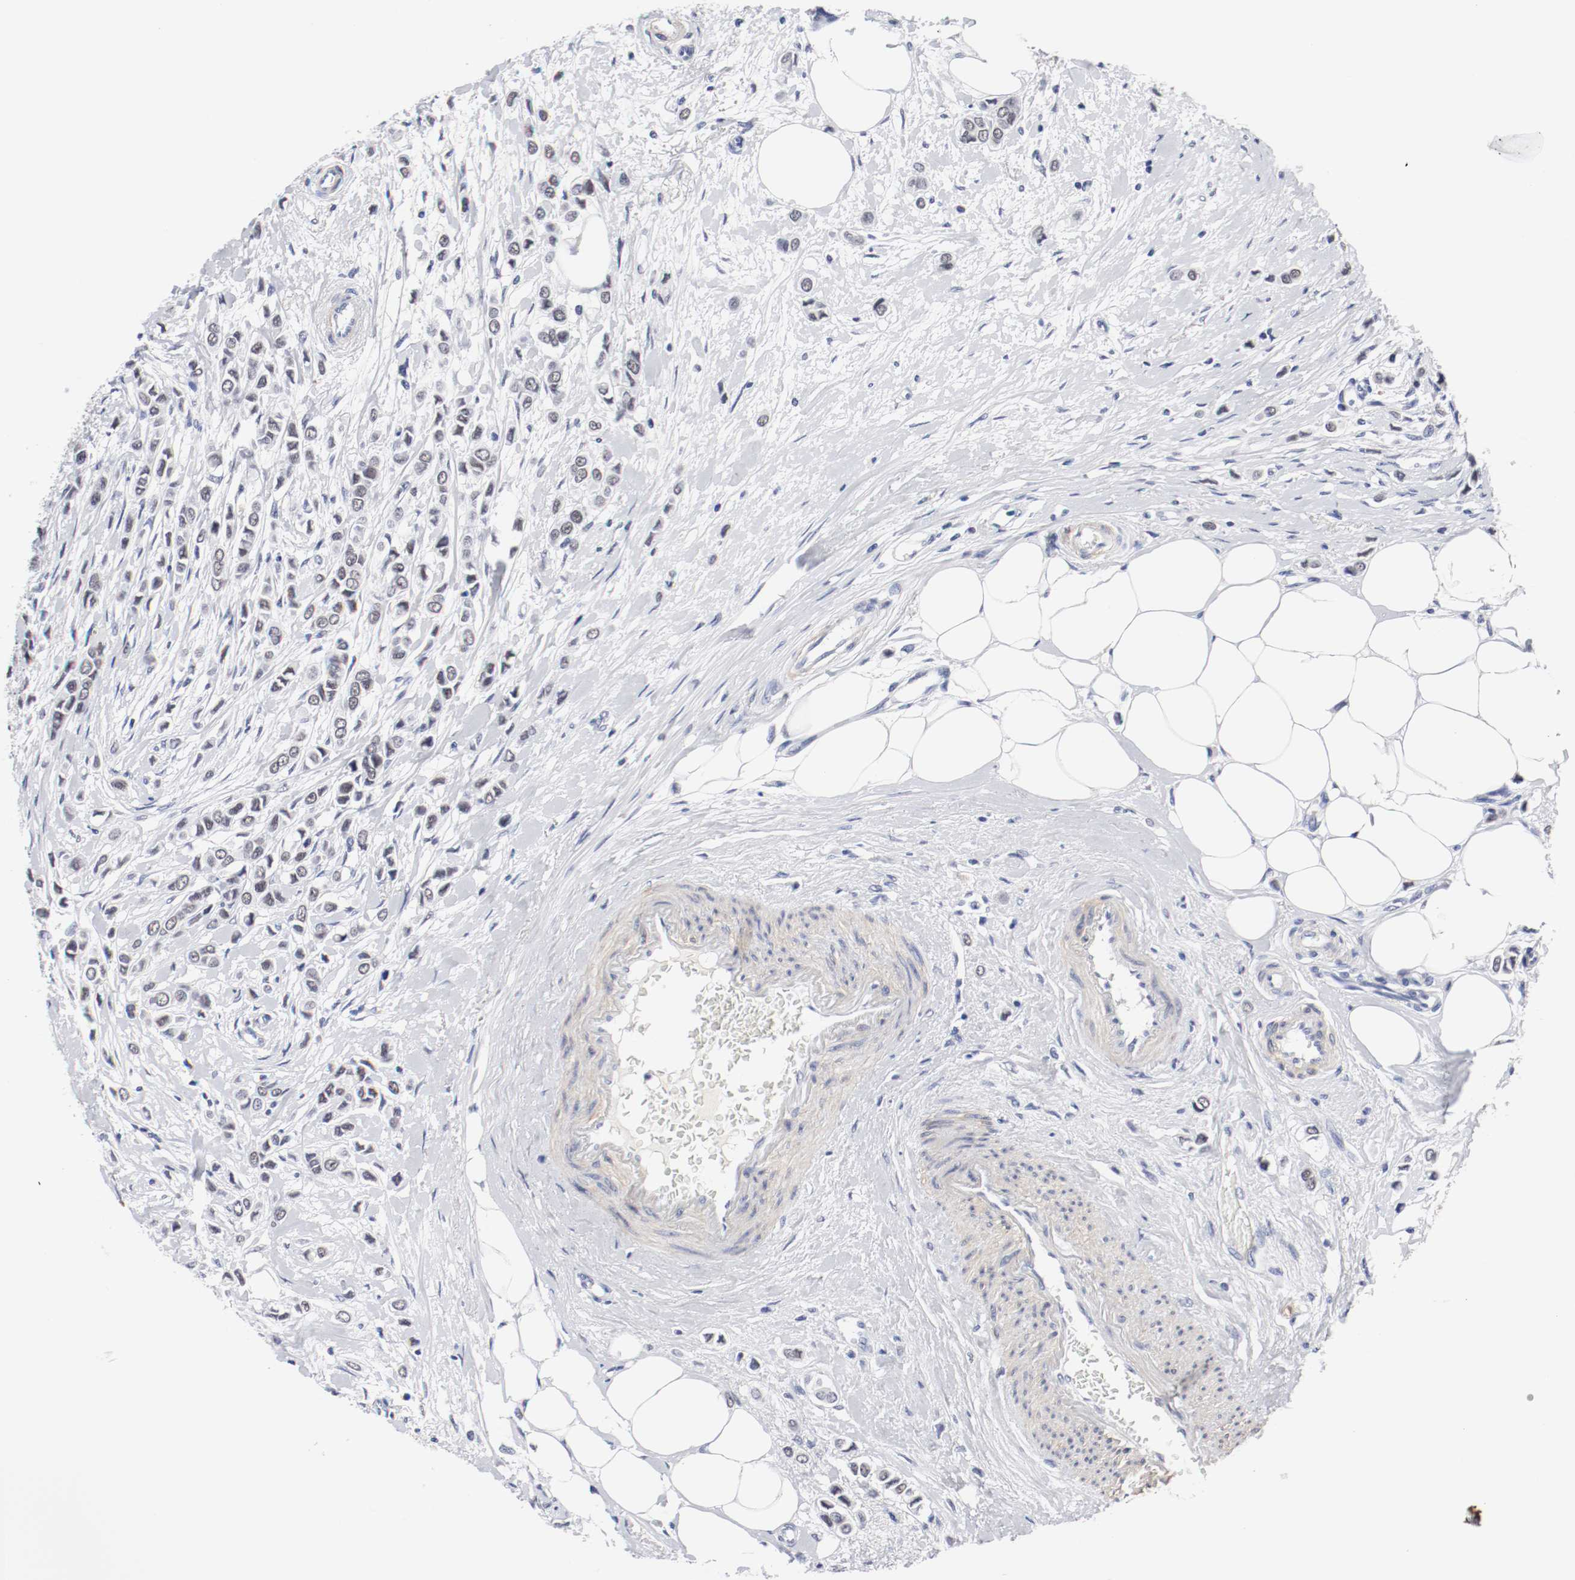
{"staining": {"intensity": "negative", "quantity": "none", "location": "none"}, "tissue": "breast cancer", "cell_type": "Tumor cells", "image_type": "cancer", "snomed": [{"axis": "morphology", "description": "Lobular carcinoma"}, {"axis": "topography", "description": "Breast"}], "caption": "Human lobular carcinoma (breast) stained for a protein using IHC demonstrates no staining in tumor cells.", "gene": "GRHL2", "patient": {"sex": "female", "age": 51}}